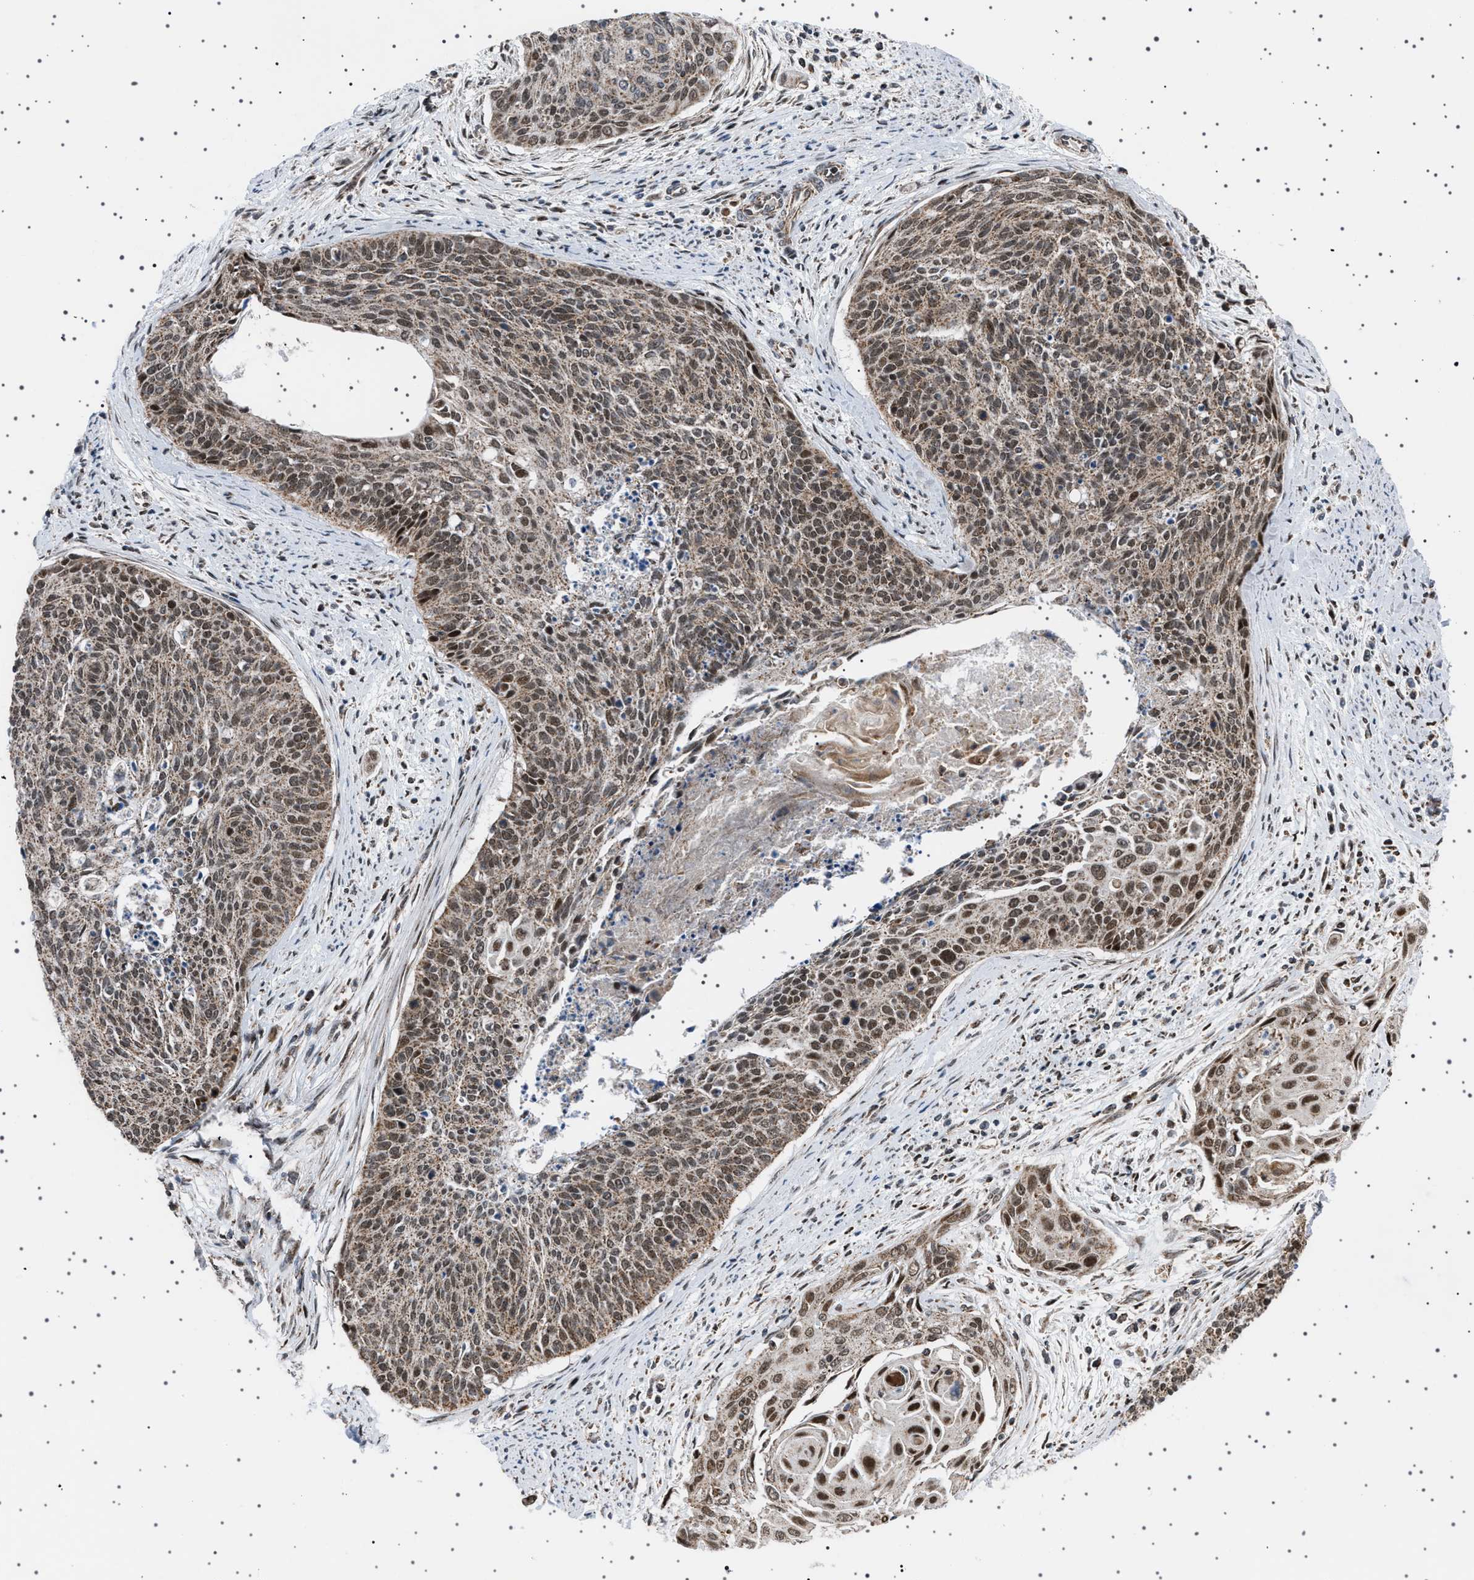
{"staining": {"intensity": "strong", "quantity": "25%-75%", "location": "cytoplasmic/membranous,nuclear"}, "tissue": "cervical cancer", "cell_type": "Tumor cells", "image_type": "cancer", "snomed": [{"axis": "morphology", "description": "Squamous cell carcinoma, NOS"}, {"axis": "topography", "description": "Cervix"}], "caption": "A high amount of strong cytoplasmic/membranous and nuclear expression is present in approximately 25%-75% of tumor cells in cervical squamous cell carcinoma tissue.", "gene": "MELK", "patient": {"sex": "female", "age": 55}}